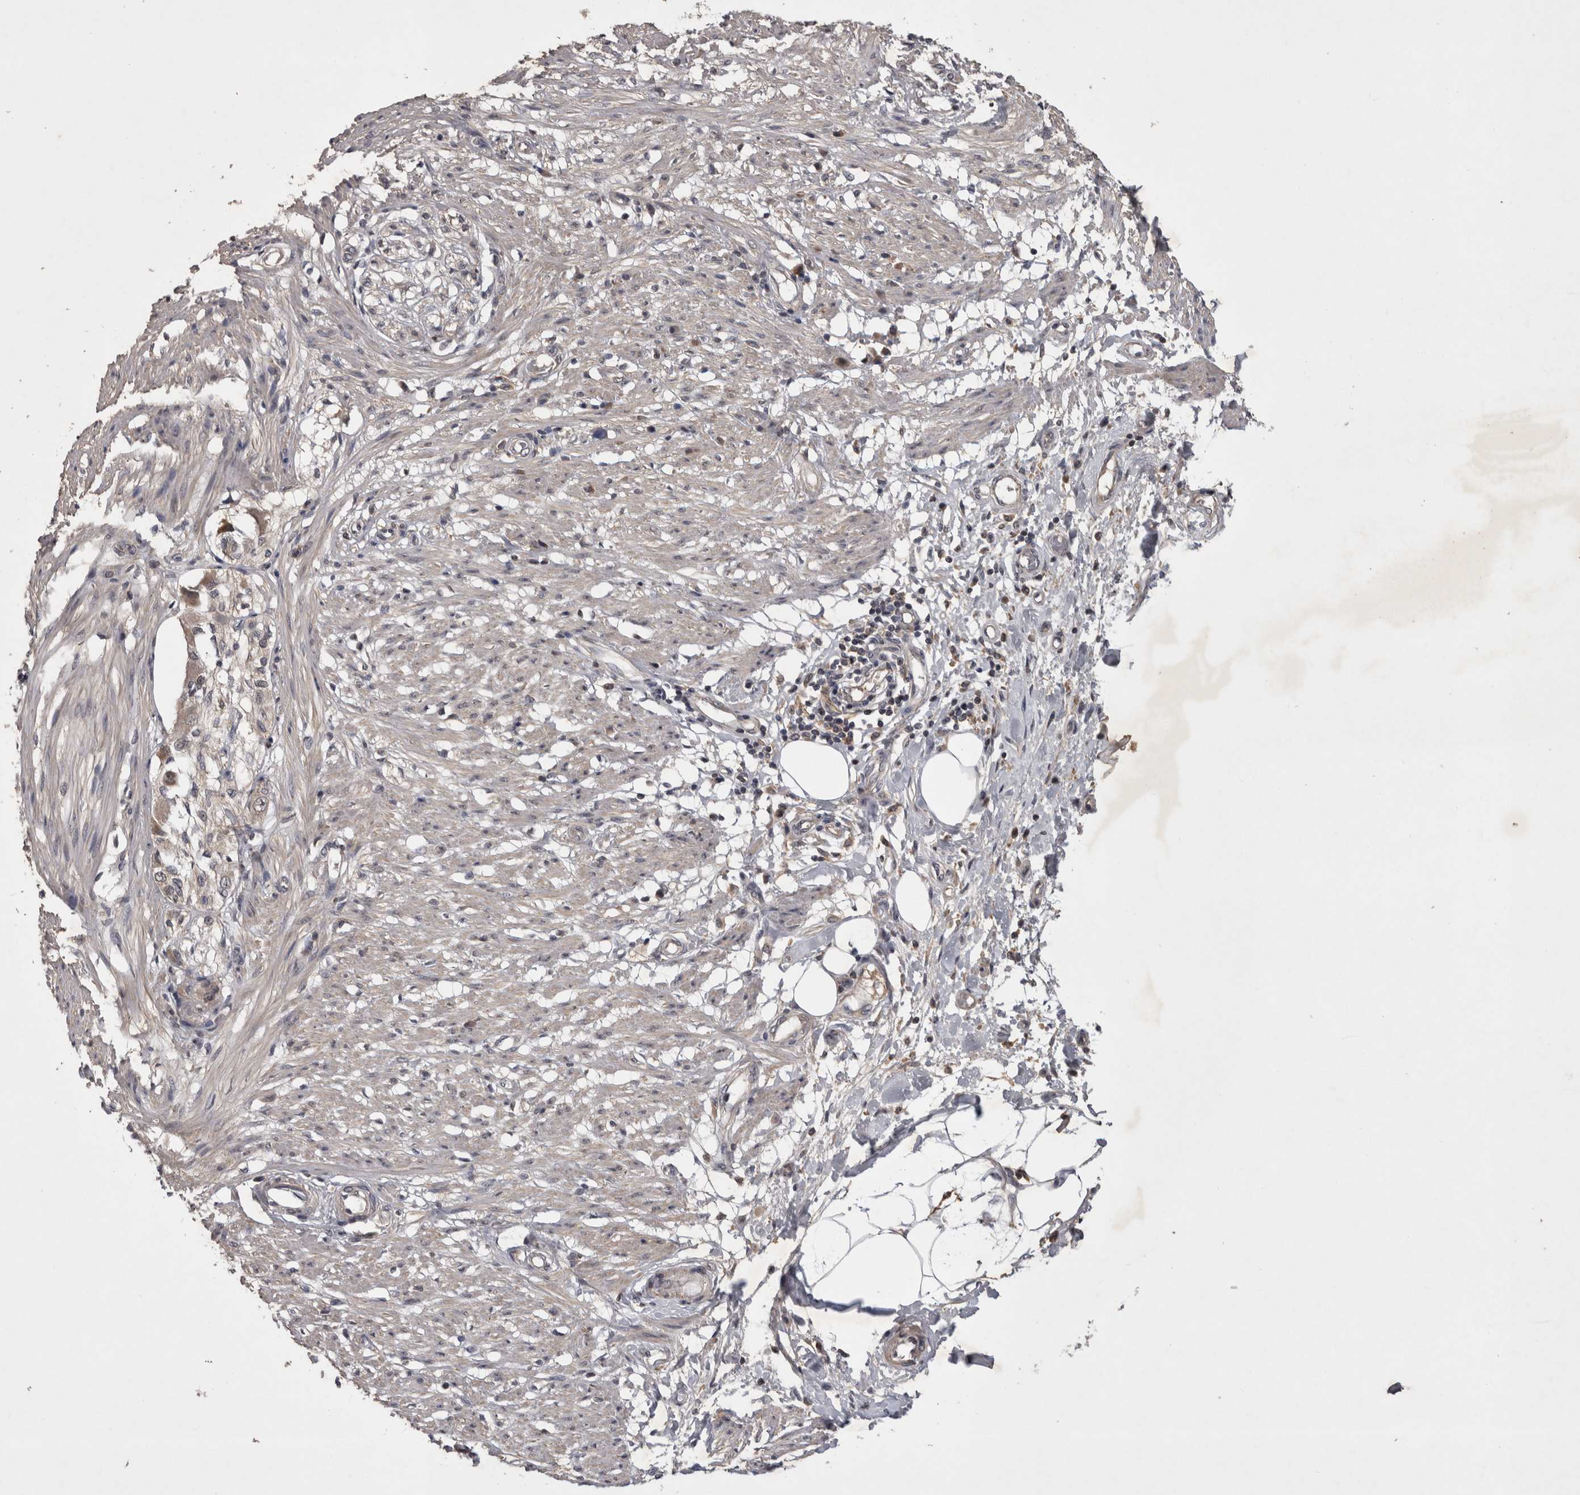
{"staining": {"intensity": "weak", "quantity": "<25%", "location": "cytoplasmic/membranous"}, "tissue": "smooth muscle", "cell_type": "Smooth muscle cells", "image_type": "normal", "snomed": [{"axis": "morphology", "description": "Normal tissue, NOS"}, {"axis": "morphology", "description": "Adenocarcinoma, NOS"}, {"axis": "topography", "description": "Smooth muscle"}, {"axis": "topography", "description": "Colon"}], "caption": "Immunohistochemistry (IHC) micrograph of benign smooth muscle: smooth muscle stained with DAB reveals no significant protein positivity in smooth muscle cells.", "gene": "ZNF114", "patient": {"sex": "male", "age": 14}}